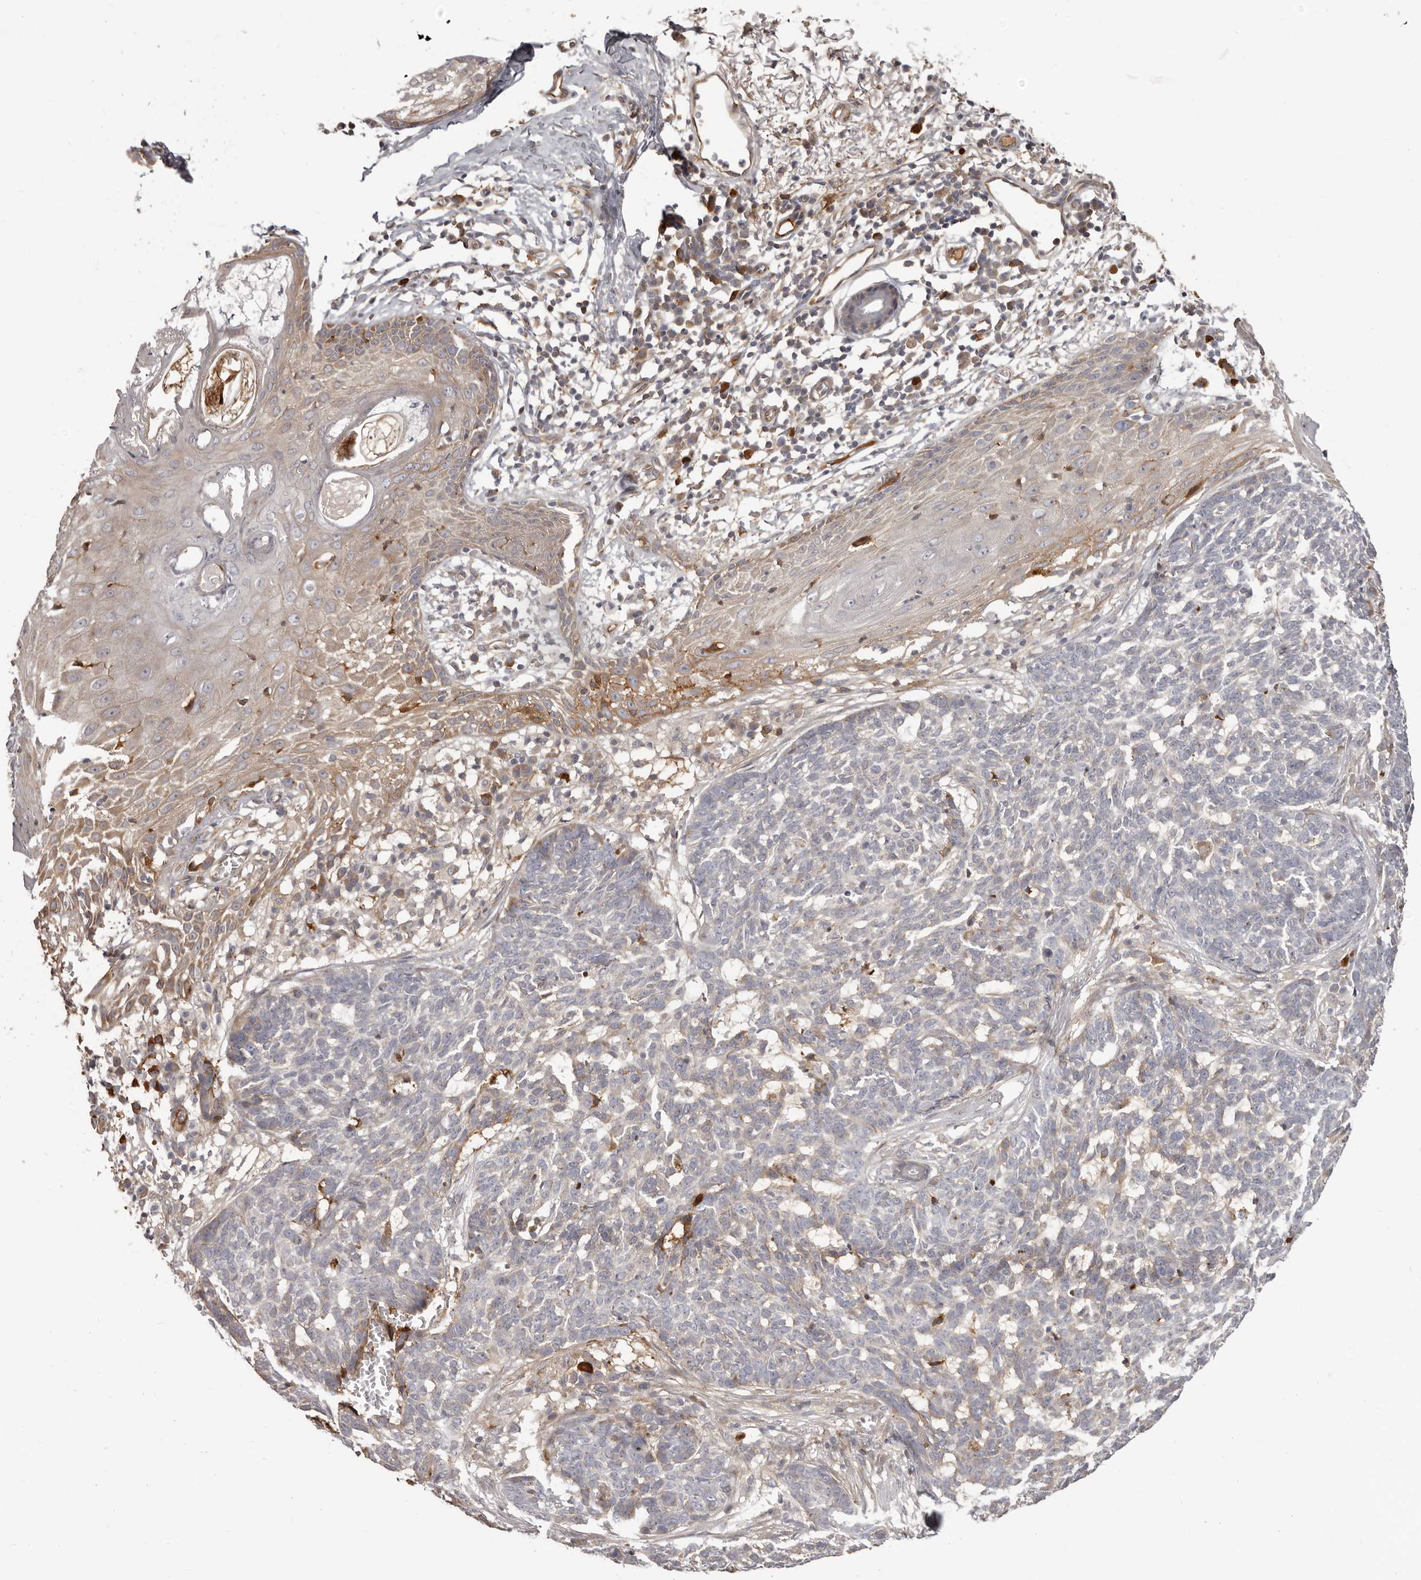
{"staining": {"intensity": "weak", "quantity": "<25%", "location": "cytoplasmic/membranous"}, "tissue": "skin cancer", "cell_type": "Tumor cells", "image_type": "cancer", "snomed": [{"axis": "morphology", "description": "Basal cell carcinoma"}, {"axis": "topography", "description": "Skin"}], "caption": "Tumor cells are negative for protein expression in human skin cancer. (DAB (3,3'-diaminobenzidine) immunohistochemistry (IHC) with hematoxylin counter stain).", "gene": "OTUD3", "patient": {"sex": "male", "age": 85}}